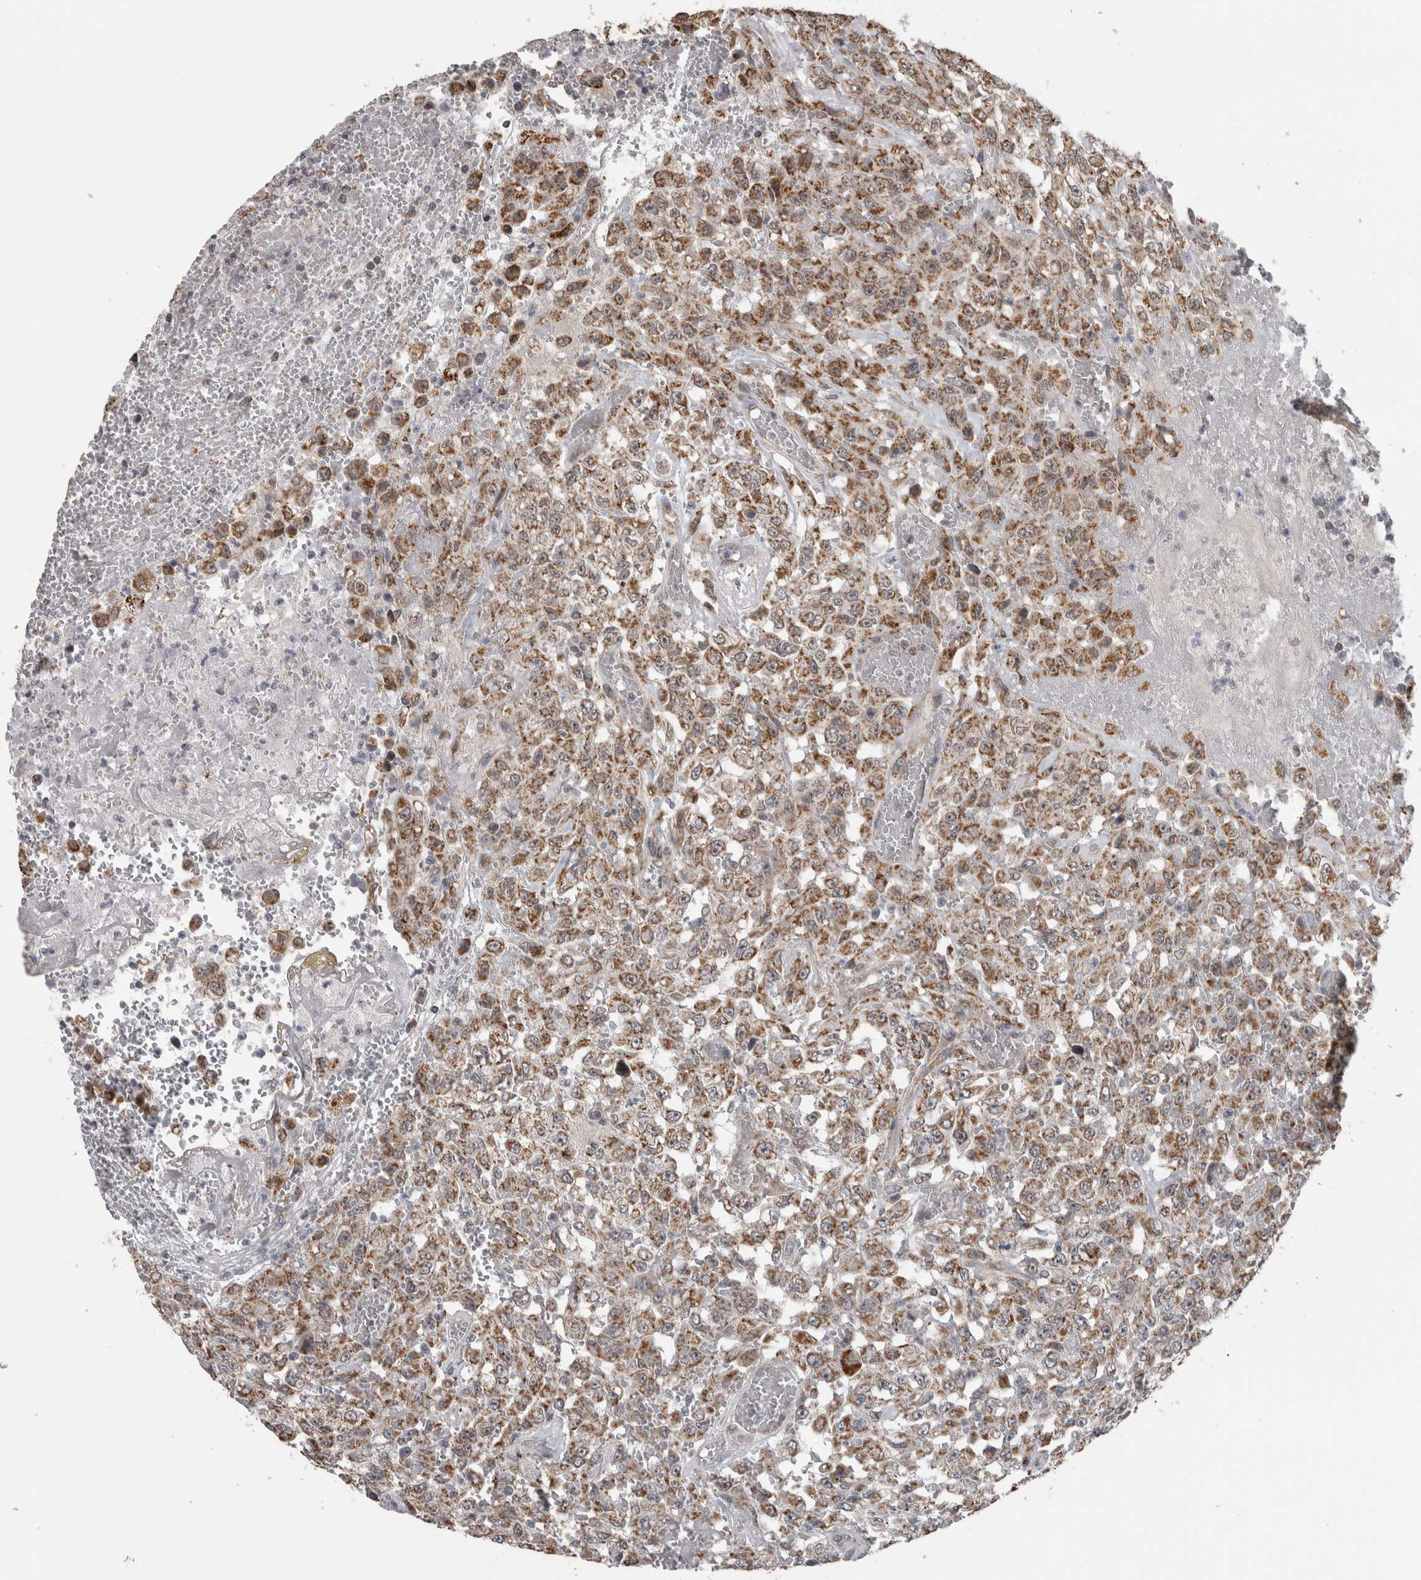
{"staining": {"intensity": "moderate", "quantity": ">75%", "location": "cytoplasmic/membranous"}, "tissue": "urothelial cancer", "cell_type": "Tumor cells", "image_type": "cancer", "snomed": [{"axis": "morphology", "description": "Urothelial carcinoma, High grade"}, {"axis": "topography", "description": "Urinary bladder"}], "caption": "Immunohistochemistry of human urothelial cancer shows medium levels of moderate cytoplasmic/membranous positivity in approximately >75% of tumor cells. The staining was performed using DAB, with brown indicating positive protein expression. Nuclei are stained blue with hematoxylin.", "gene": "OR2K2", "patient": {"sex": "male", "age": 46}}